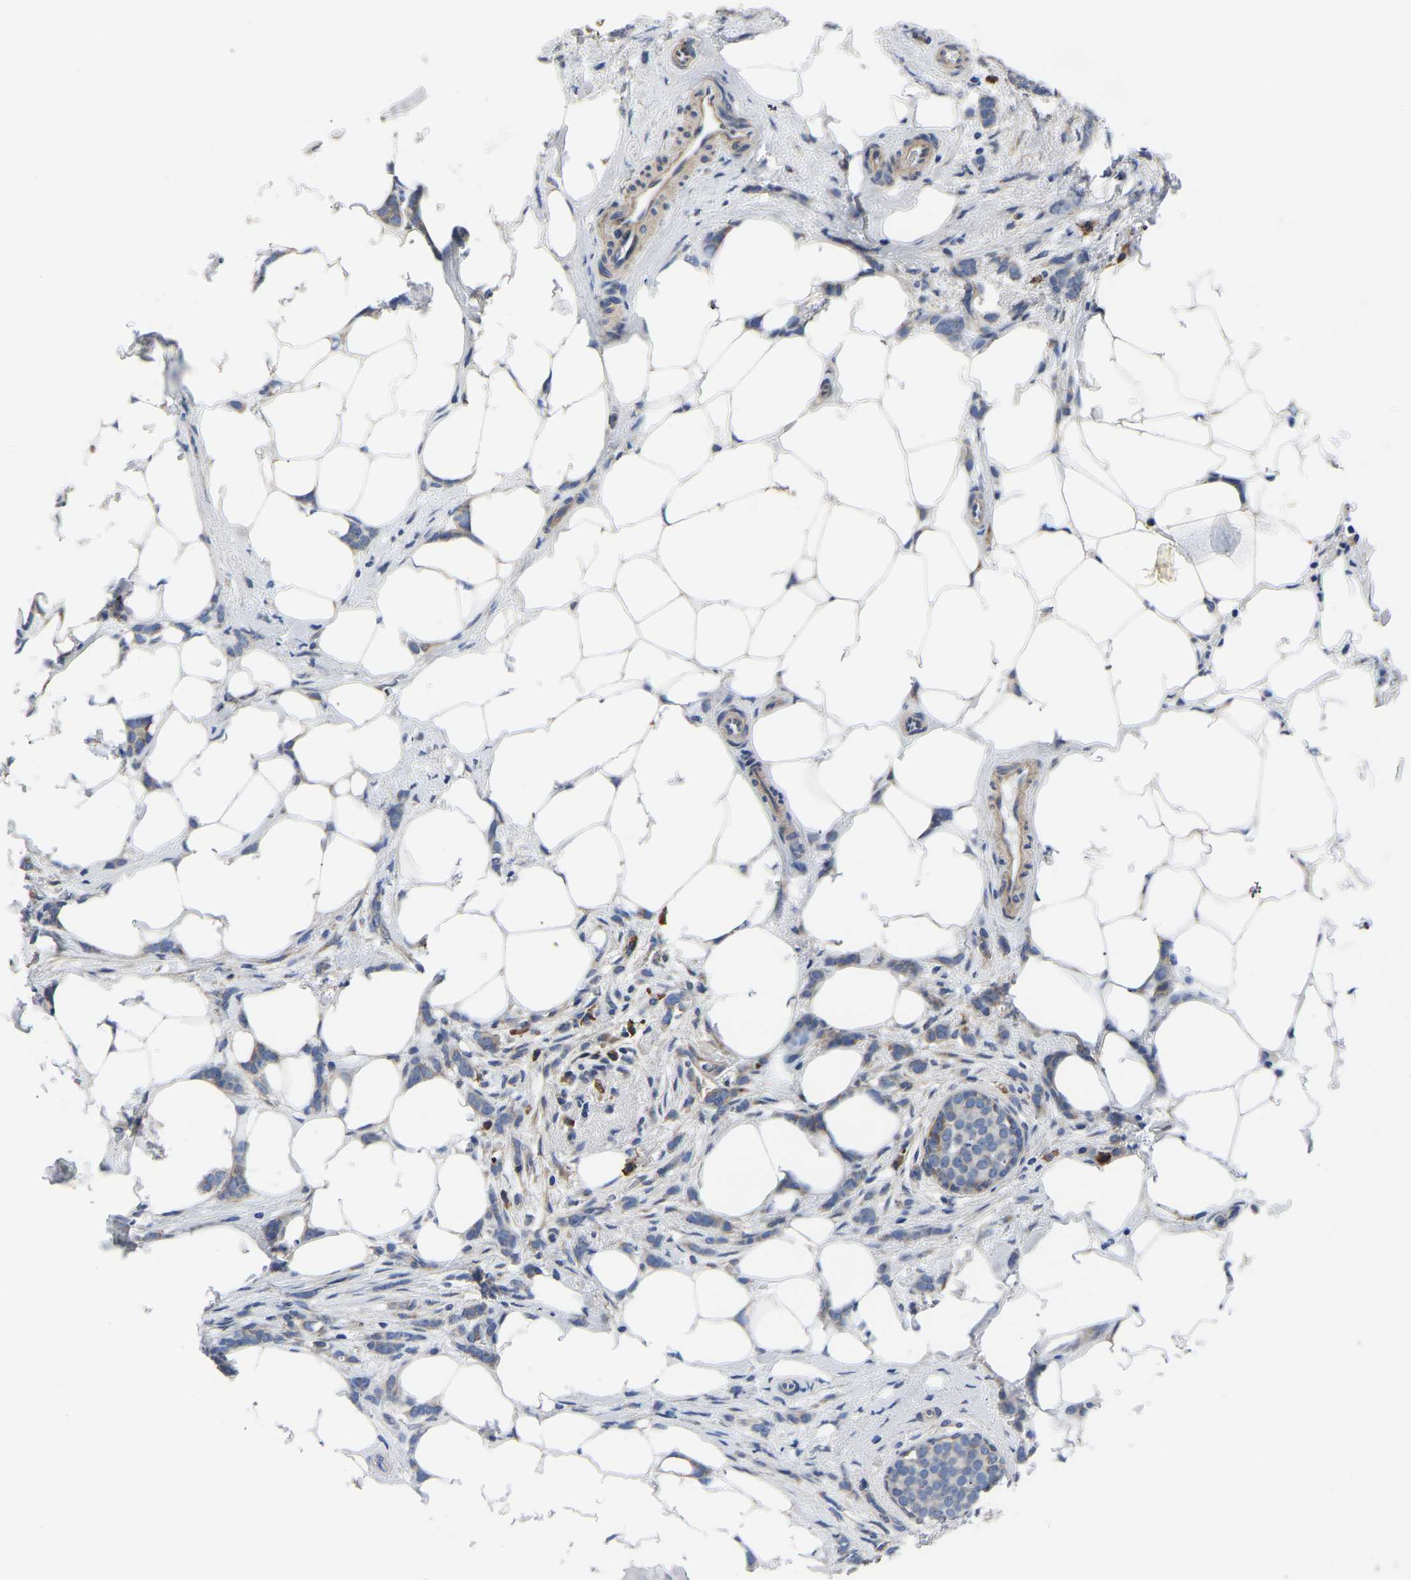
{"staining": {"intensity": "weak", "quantity": "25%-75%", "location": "cytoplasmic/membranous"}, "tissue": "breast cancer", "cell_type": "Tumor cells", "image_type": "cancer", "snomed": [{"axis": "morphology", "description": "Lobular carcinoma, in situ"}, {"axis": "morphology", "description": "Lobular carcinoma"}, {"axis": "topography", "description": "Breast"}], "caption": "This photomicrograph shows IHC staining of human breast lobular carcinoma, with low weak cytoplasmic/membranous staining in approximately 25%-75% of tumor cells.", "gene": "PDLIM7", "patient": {"sex": "female", "age": 41}}